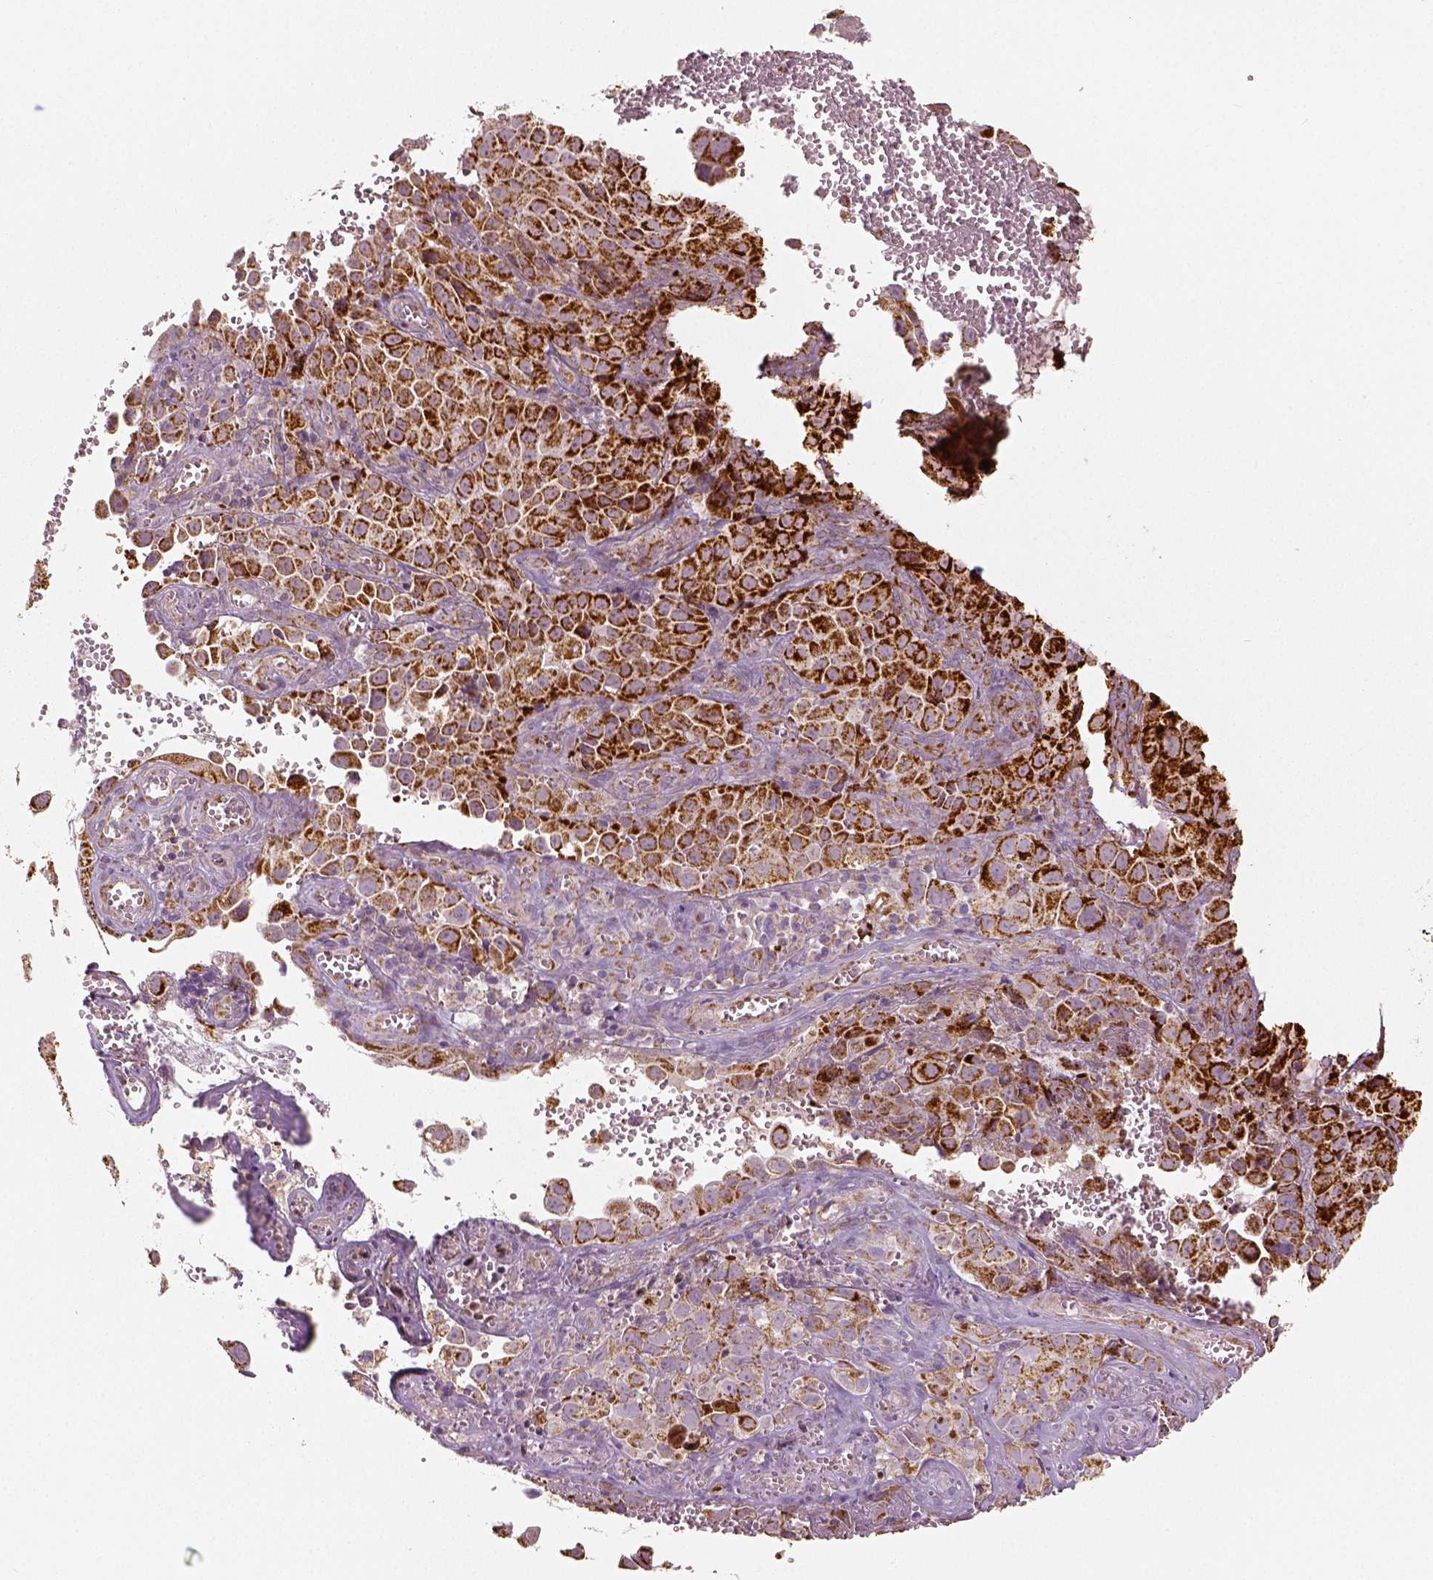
{"staining": {"intensity": "strong", "quantity": ">75%", "location": "cytoplasmic/membranous"}, "tissue": "cervical cancer", "cell_type": "Tumor cells", "image_type": "cancer", "snomed": [{"axis": "morphology", "description": "Squamous cell carcinoma, NOS"}, {"axis": "topography", "description": "Cervix"}], "caption": "This is a photomicrograph of immunohistochemistry (IHC) staining of squamous cell carcinoma (cervical), which shows strong expression in the cytoplasmic/membranous of tumor cells.", "gene": "PGAM5", "patient": {"sex": "female", "age": 55}}